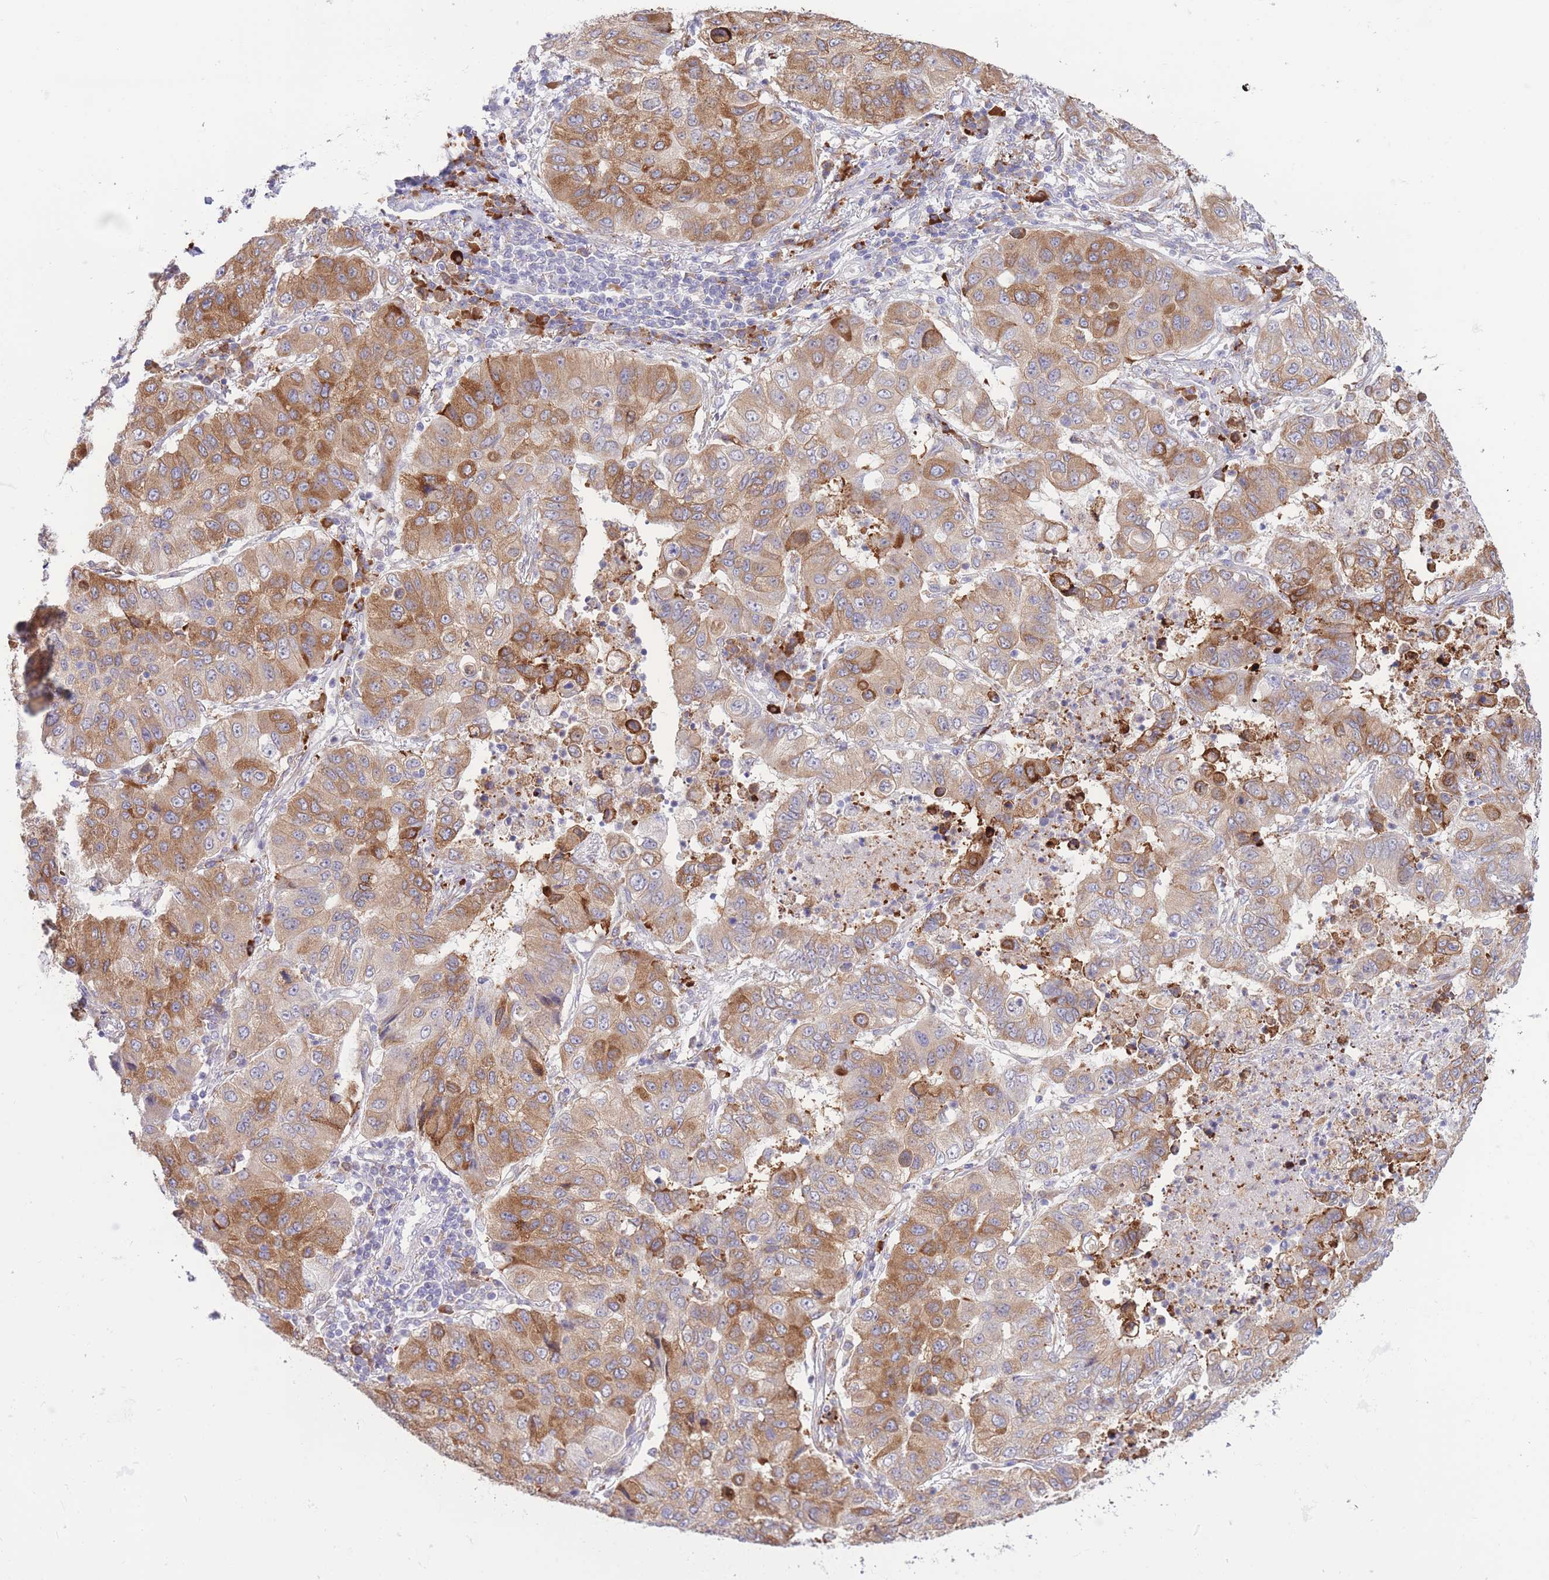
{"staining": {"intensity": "moderate", "quantity": ">75%", "location": "cytoplasmic/membranous"}, "tissue": "lung cancer", "cell_type": "Tumor cells", "image_type": "cancer", "snomed": [{"axis": "morphology", "description": "Squamous cell carcinoma, NOS"}, {"axis": "topography", "description": "Lung"}], "caption": "A high-resolution micrograph shows IHC staining of lung squamous cell carcinoma, which demonstrates moderate cytoplasmic/membranous staining in about >75% of tumor cells.", "gene": "MYDGF", "patient": {"sex": "male", "age": 74}}